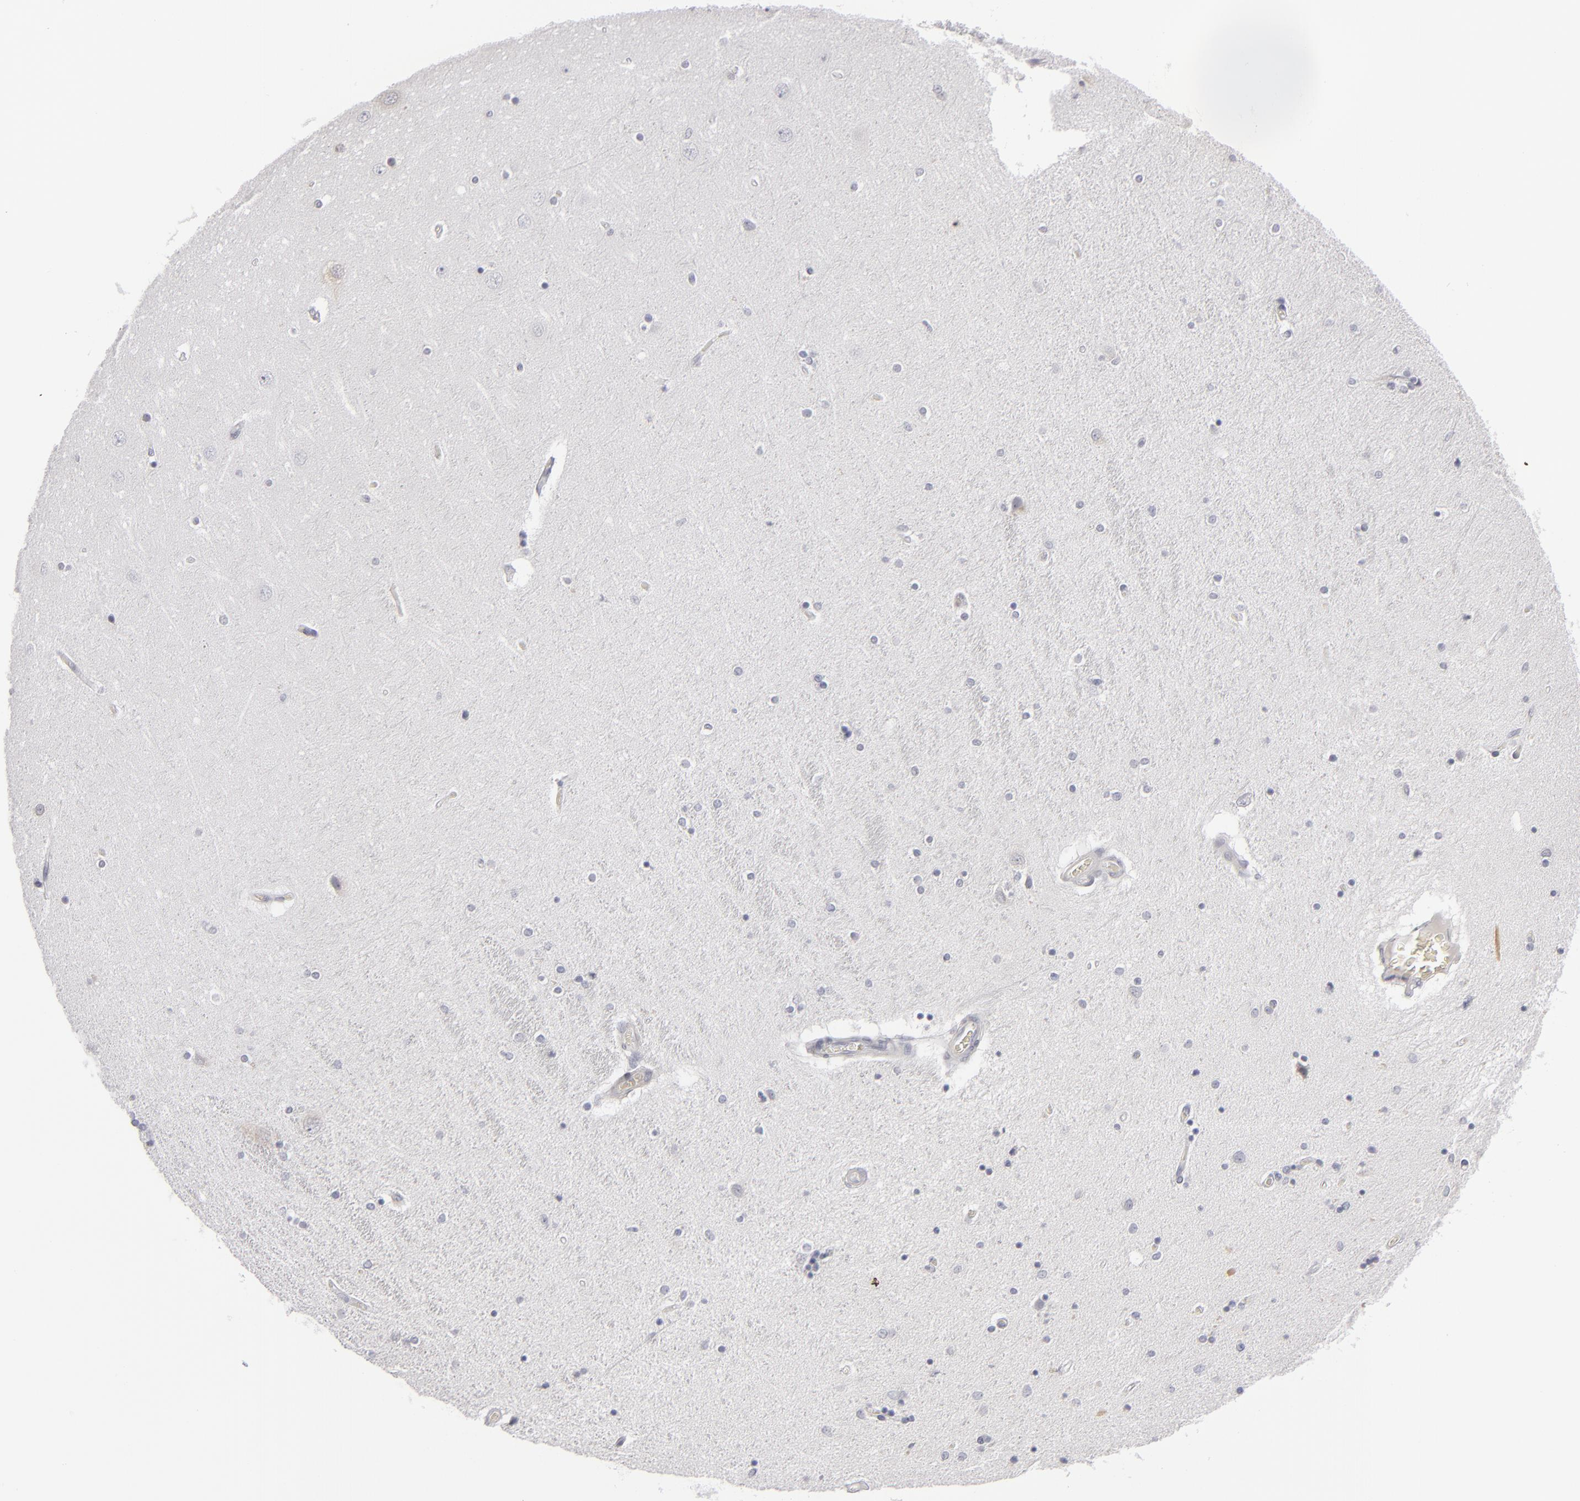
{"staining": {"intensity": "negative", "quantity": "none", "location": "none"}, "tissue": "hippocampus", "cell_type": "Glial cells", "image_type": "normal", "snomed": [{"axis": "morphology", "description": "Normal tissue, NOS"}, {"axis": "topography", "description": "Hippocampus"}], "caption": "Immunohistochemistry (IHC) of normal hippocampus shows no staining in glial cells. (Immunohistochemistry (IHC), brightfield microscopy, high magnification).", "gene": "KIAA1210", "patient": {"sex": "female", "age": 54}}